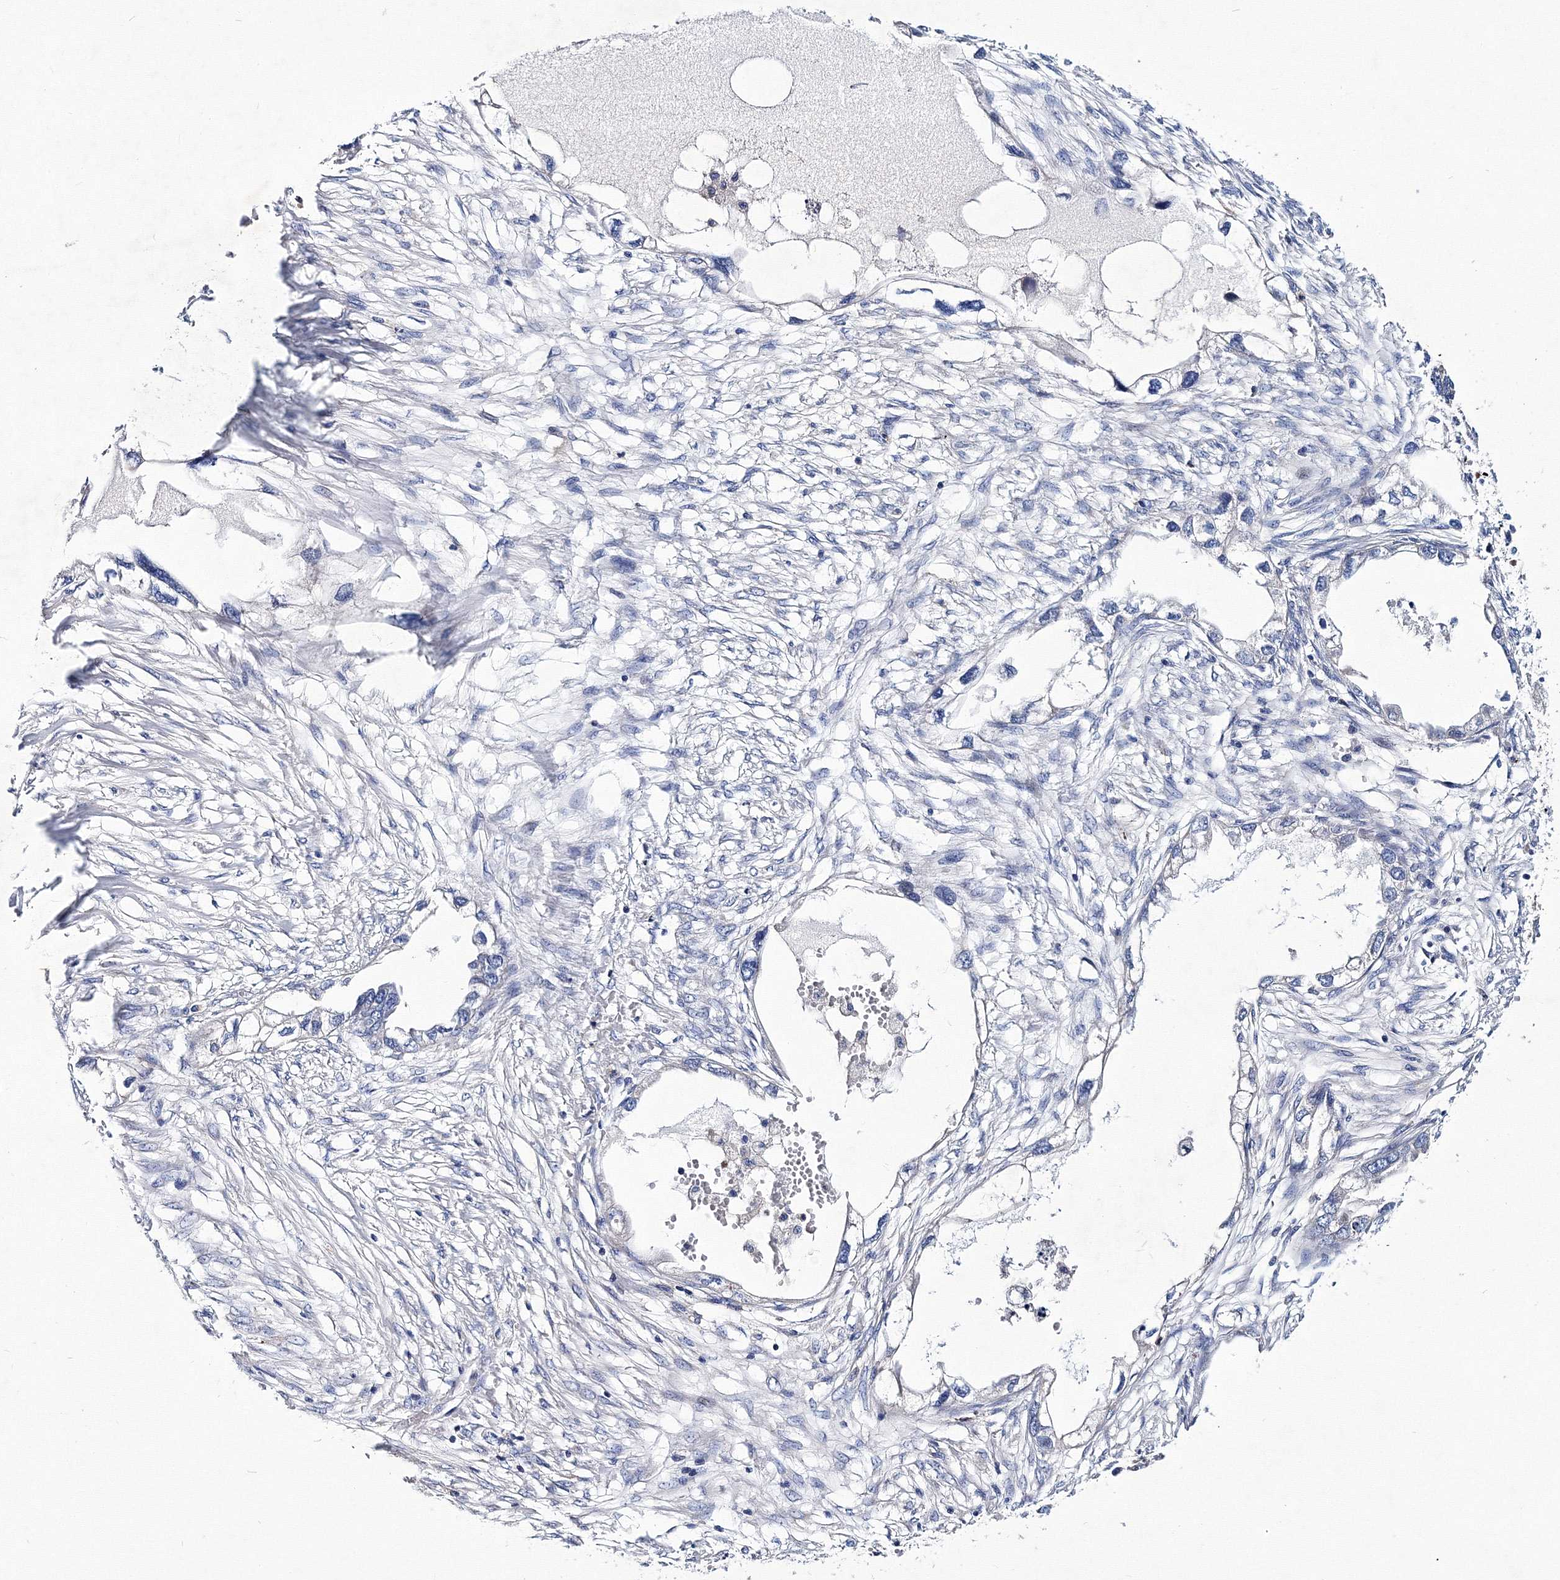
{"staining": {"intensity": "negative", "quantity": "none", "location": "none"}, "tissue": "endometrial cancer", "cell_type": "Tumor cells", "image_type": "cancer", "snomed": [{"axis": "morphology", "description": "Adenocarcinoma, NOS"}, {"axis": "morphology", "description": "Adenocarcinoma, metastatic, NOS"}, {"axis": "topography", "description": "Adipose tissue"}, {"axis": "topography", "description": "Endometrium"}], "caption": "Human metastatic adenocarcinoma (endometrial) stained for a protein using IHC exhibits no expression in tumor cells.", "gene": "TRPM2", "patient": {"sex": "female", "age": 67}}